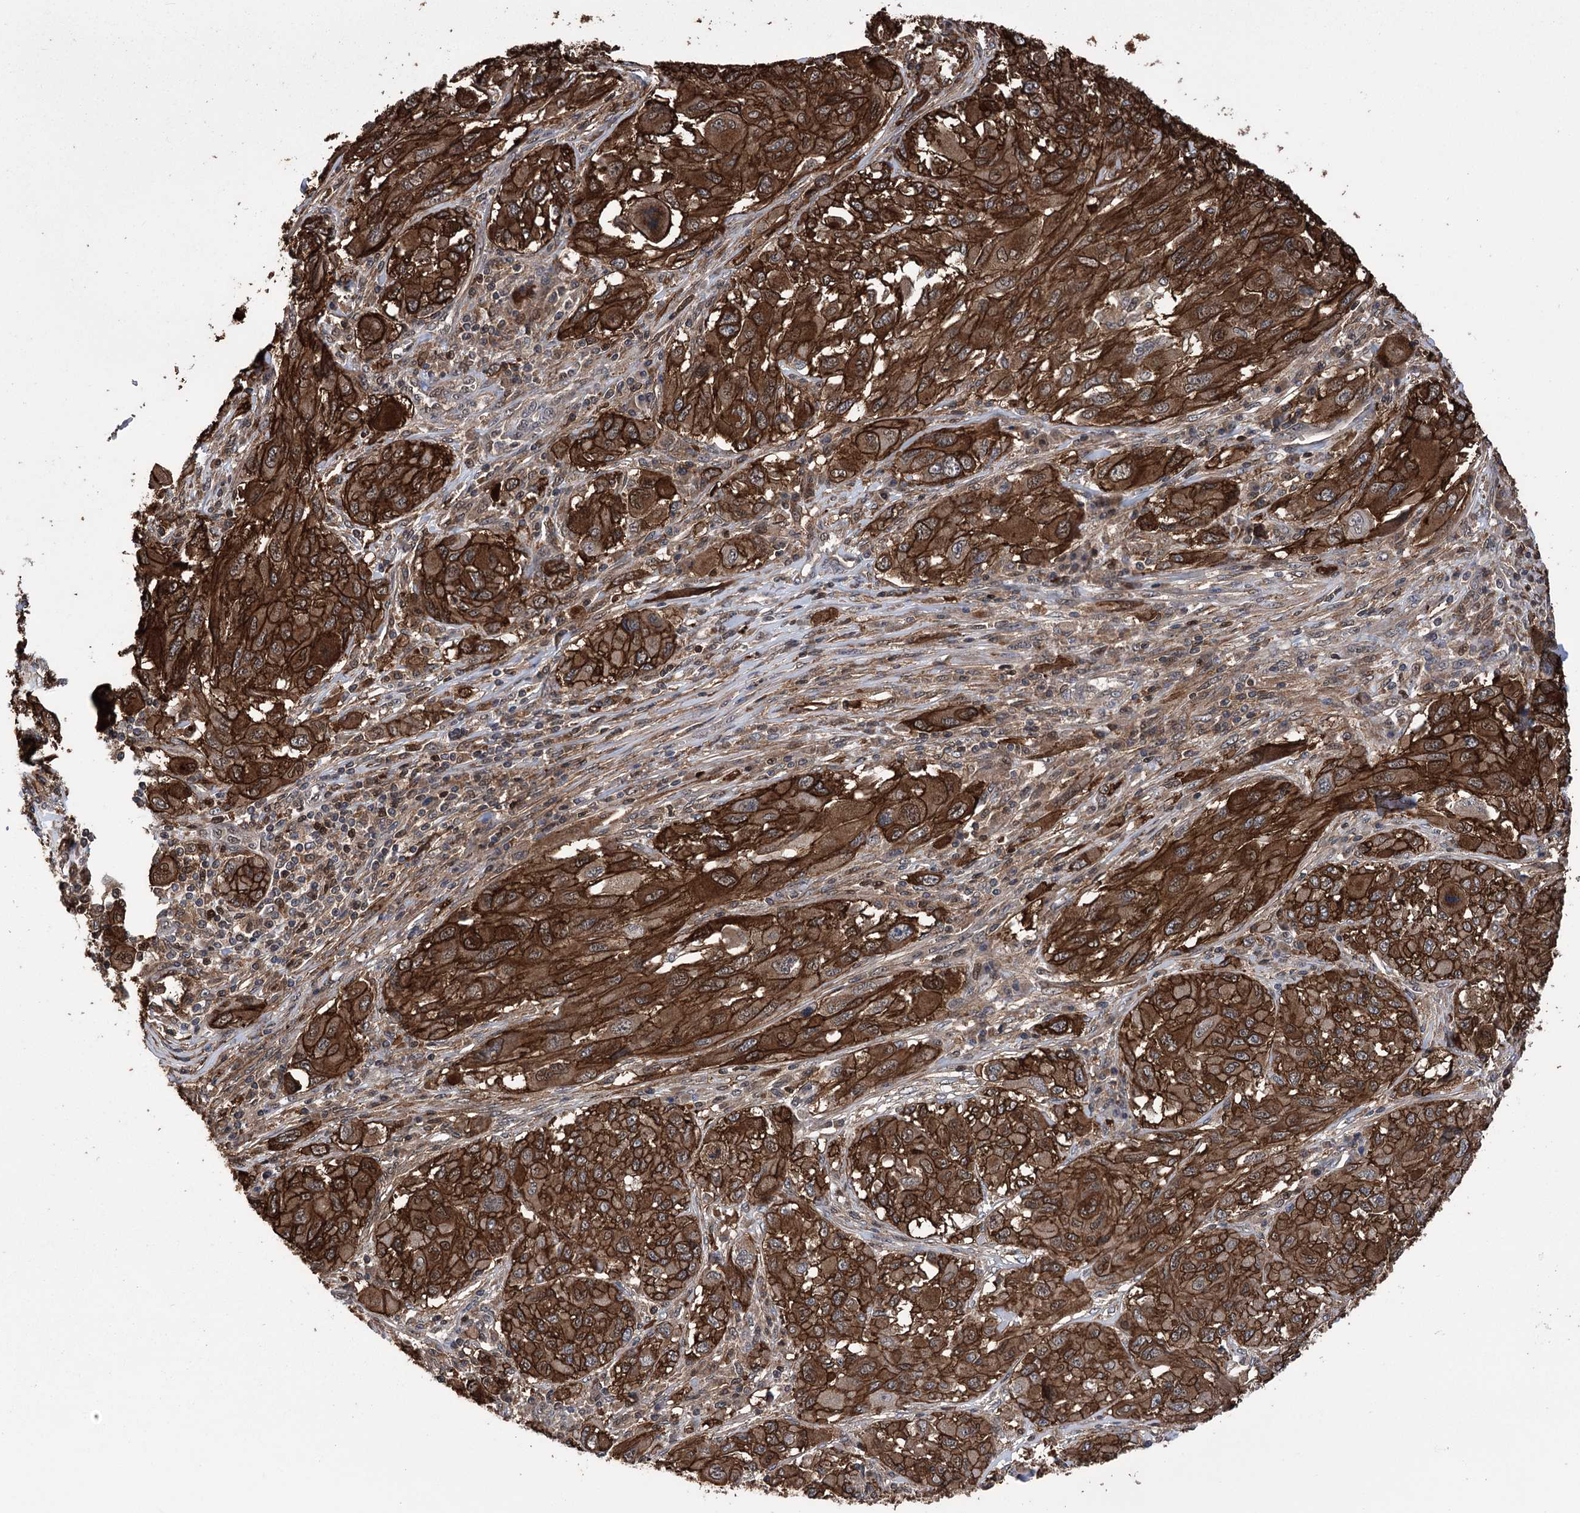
{"staining": {"intensity": "strong", "quantity": ">75%", "location": "cytoplasmic/membranous"}, "tissue": "melanoma", "cell_type": "Tumor cells", "image_type": "cancer", "snomed": [{"axis": "morphology", "description": "Malignant melanoma, NOS"}, {"axis": "topography", "description": "Skin"}], "caption": "Malignant melanoma tissue reveals strong cytoplasmic/membranous expression in approximately >75% of tumor cells", "gene": "DPP3", "patient": {"sex": "female", "age": 91}}